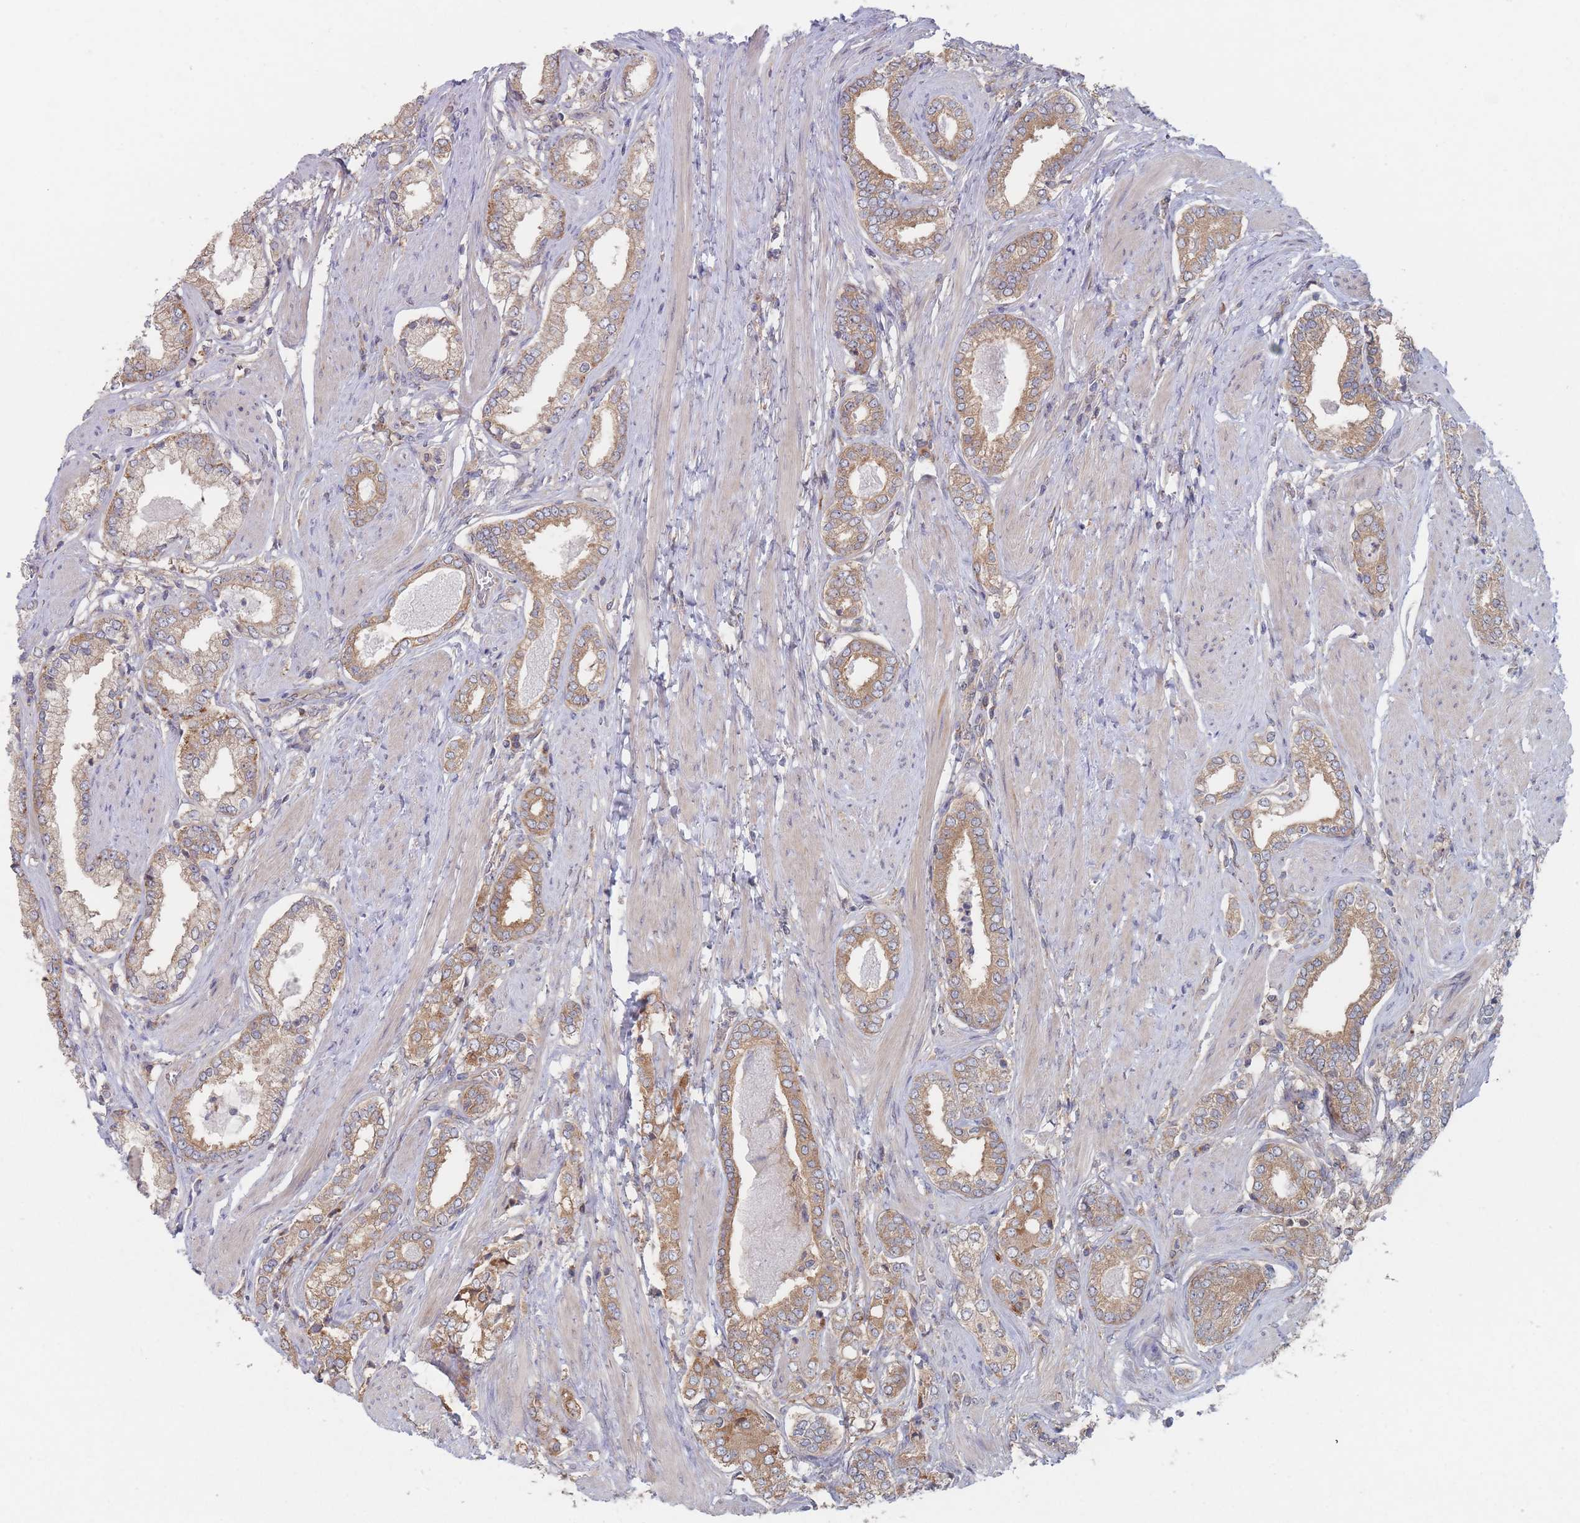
{"staining": {"intensity": "strong", "quantity": "25%-75%", "location": "cytoplasmic/membranous"}, "tissue": "prostate cancer", "cell_type": "Tumor cells", "image_type": "cancer", "snomed": [{"axis": "morphology", "description": "Adenocarcinoma, High grade"}, {"axis": "topography", "description": "Prostate"}], "caption": "A brown stain highlights strong cytoplasmic/membranous staining of a protein in human prostate adenocarcinoma (high-grade) tumor cells.", "gene": "EFCC1", "patient": {"sex": "male", "age": 71}}